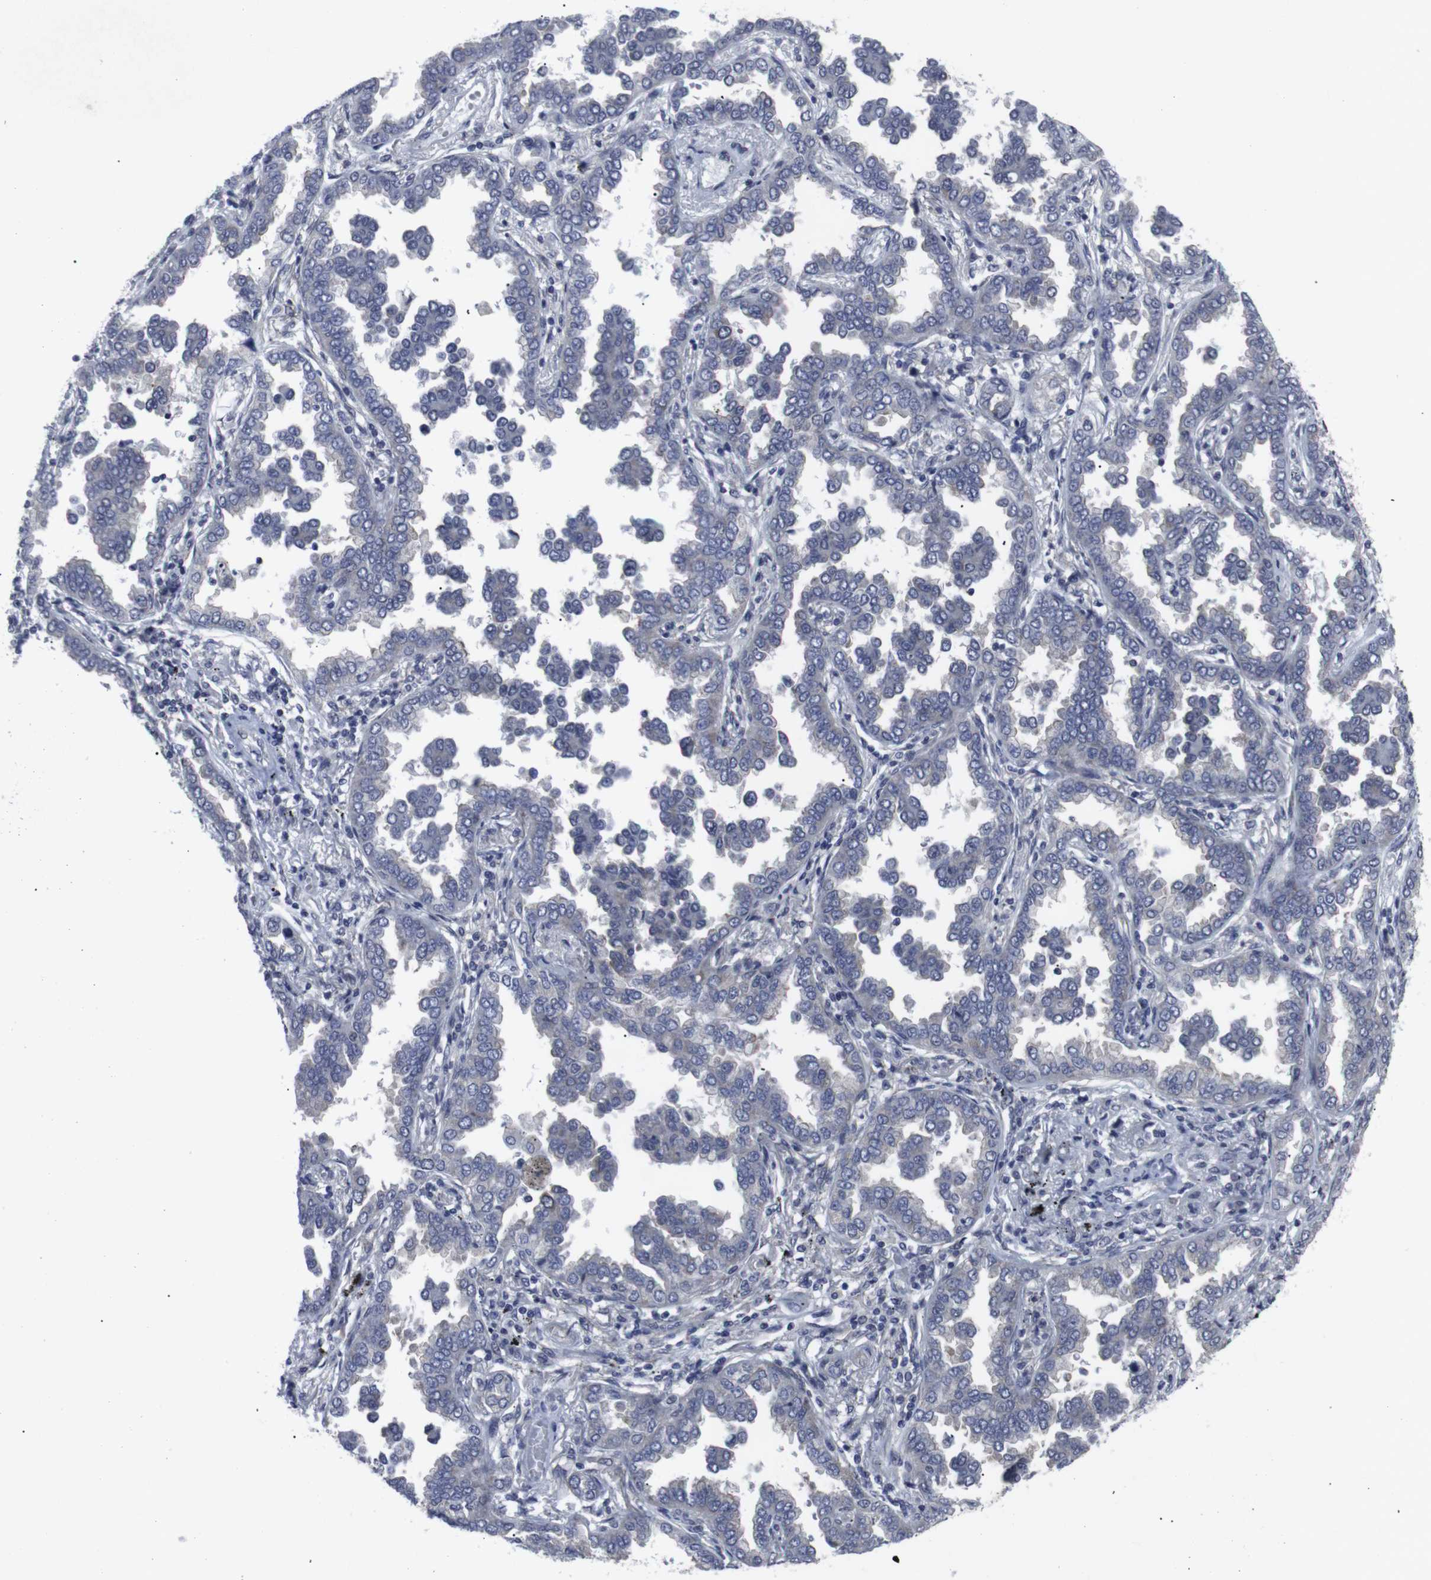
{"staining": {"intensity": "moderate", "quantity": "25%-75%", "location": "cytoplasmic/membranous"}, "tissue": "lung cancer", "cell_type": "Tumor cells", "image_type": "cancer", "snomed": [{"axis": "morphology", "description": "Normal tissue, NOS"}, {"axis": "morphology", "description": "Adenocarcinoma, NOS"}, {"axis": "topography", "description": "Lung"}], "caption": "DAB (3,3'-diaminobenzidine) immunohistochemical staining of human adenocarcinoma (lung) exhibits moderate cytoplasmic/membranous protein staining in approximately 25%-75% of tumor cells. (IHC, brightfield microscopy, high magnification).", "gene": "GEMIN2", "patient": {"sex": "male", "age": 59}}